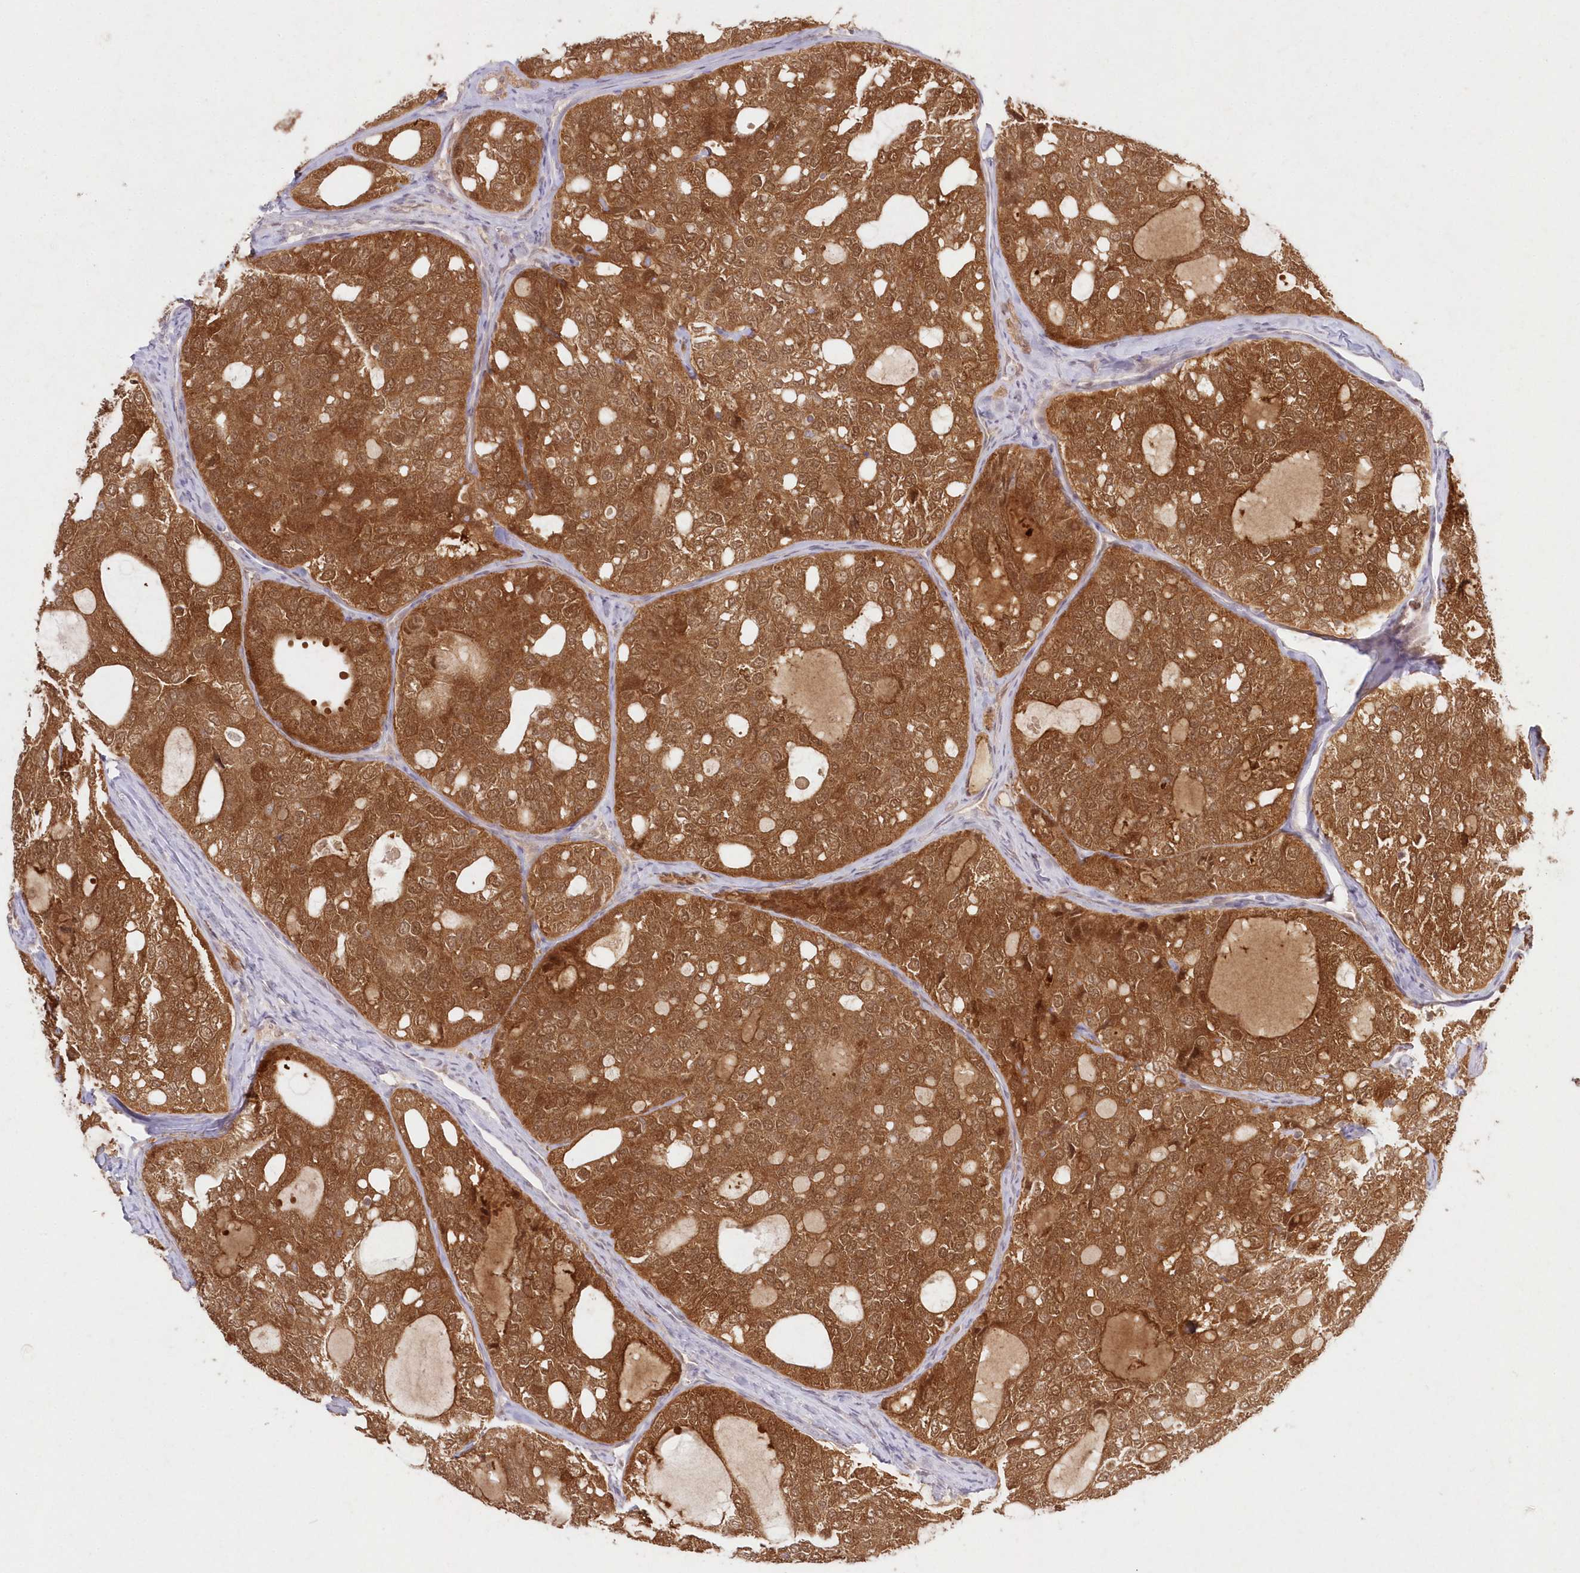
{"staining": {"intensity": "strong", "quantity": ">75%", "location": "cytoplasmic/membranous,nuclear"}, "tissue": "thyroid cancer", "cell_type": "Tumor cells", "image_type": "cancer", "snomed": [{"axis": "morphology", "description": "Follicular adenoma carcinoma, NOS"}, {"axis": "topography", "description": "Thyroid gland"}], "caption": "Immunohistochemical staining of human thyroid cancer reveals high levels of strong cytoplasmic/membranous and nuclear staining in about >75% of tumor cells. (Brightfield microscopy of DAB IHC at high magnification).", "gene": "ASCC1", "patient": {"sex": "male", "age": 75}}